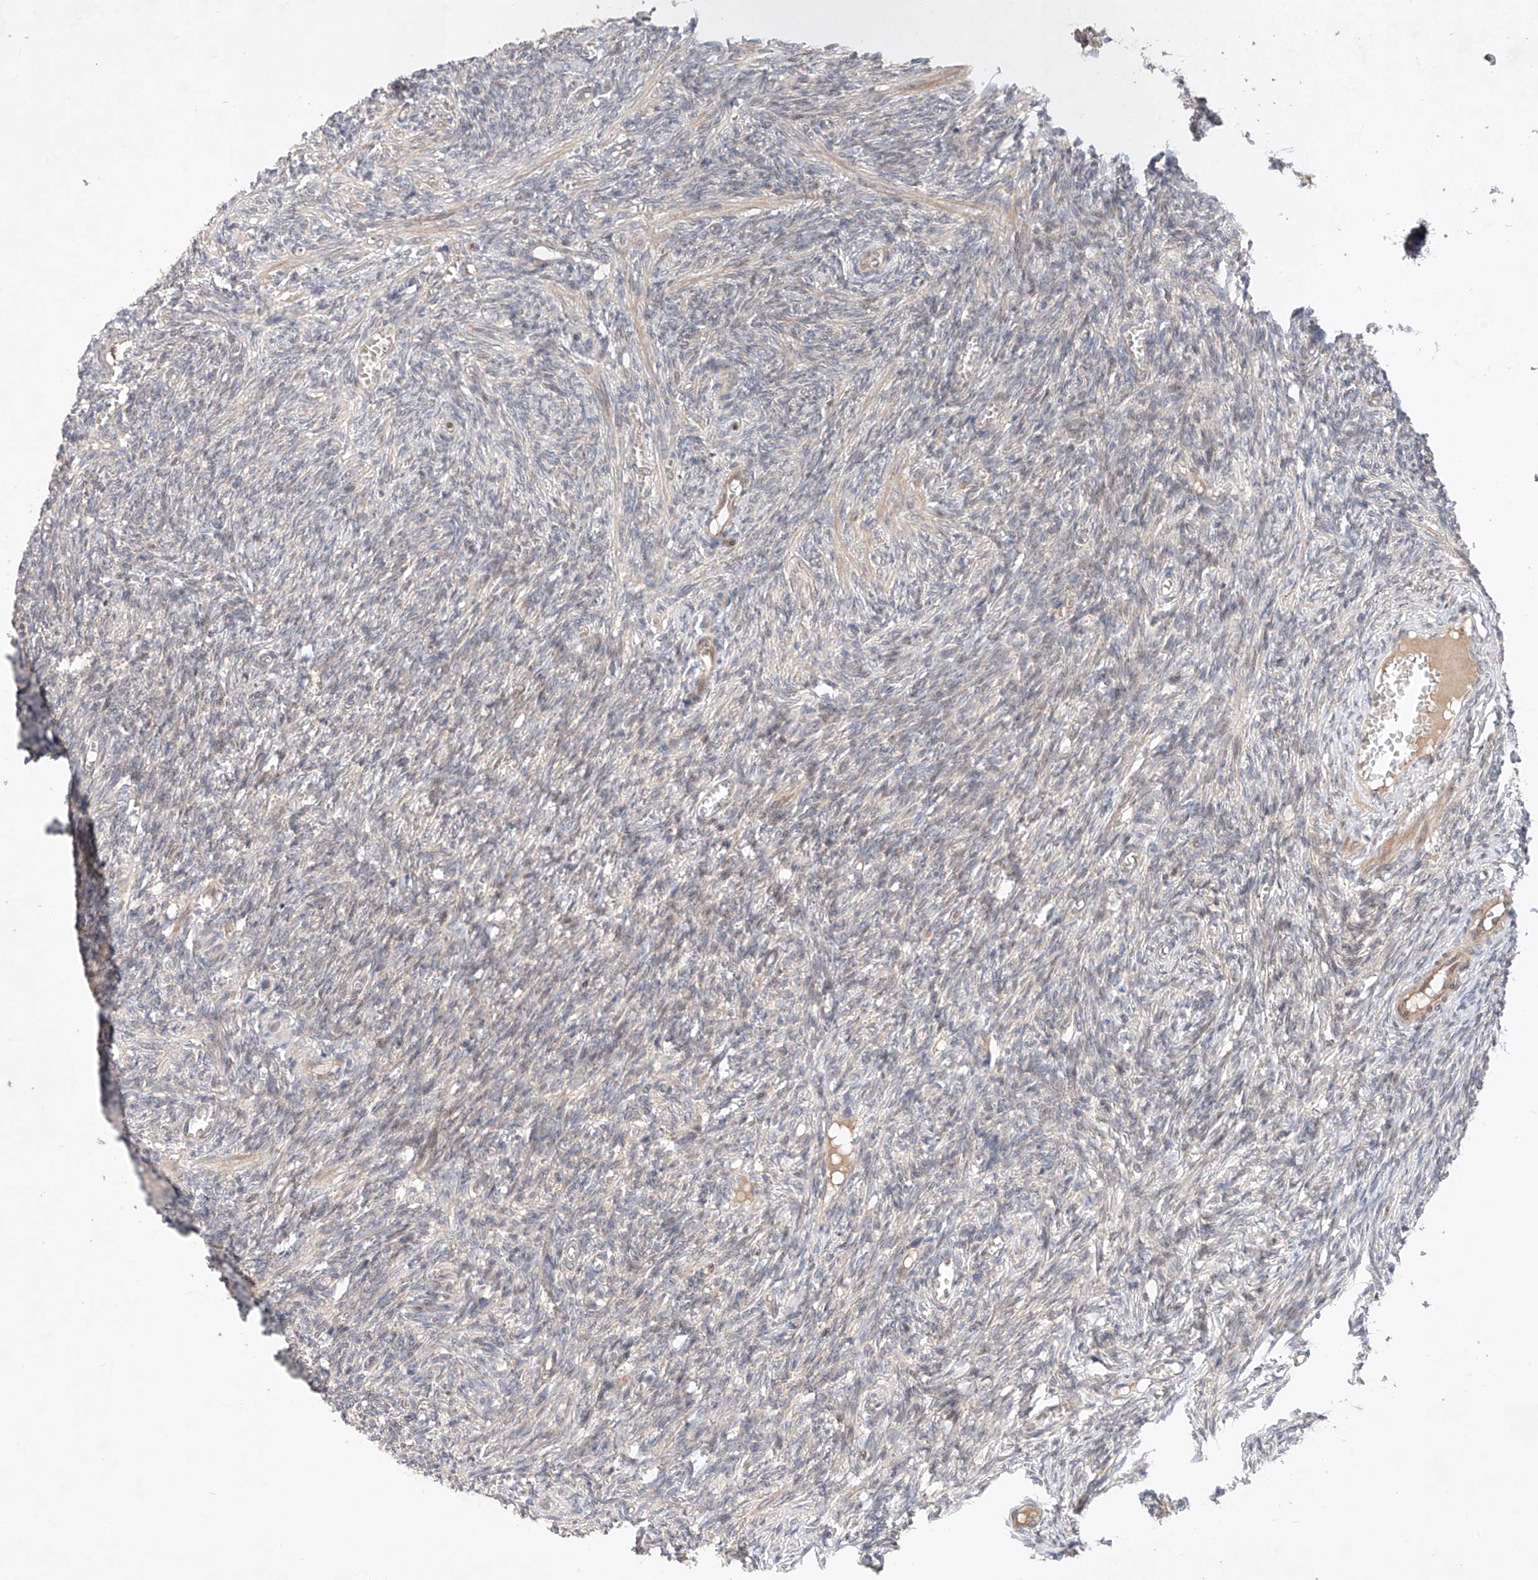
{"staining": {"intensity": "negative", "quantity": "none", "location": "none"}, "tissue": "ovary", "cell_type": "Ovarian stroma cells", "image_type": "normal", "snomed": [{"axis": "morphology", "description": "Normal tissue, NOS"}, {"axis": "topography", "description": "Ovary"}], "caption": "IHC histopathology image of benign ovary: ovary stained with DAB exhibits no significant protein positivity in ovarian stroma cells.", "gene": "ZNF124", "patient": {"sex": "female", "age": 27}}